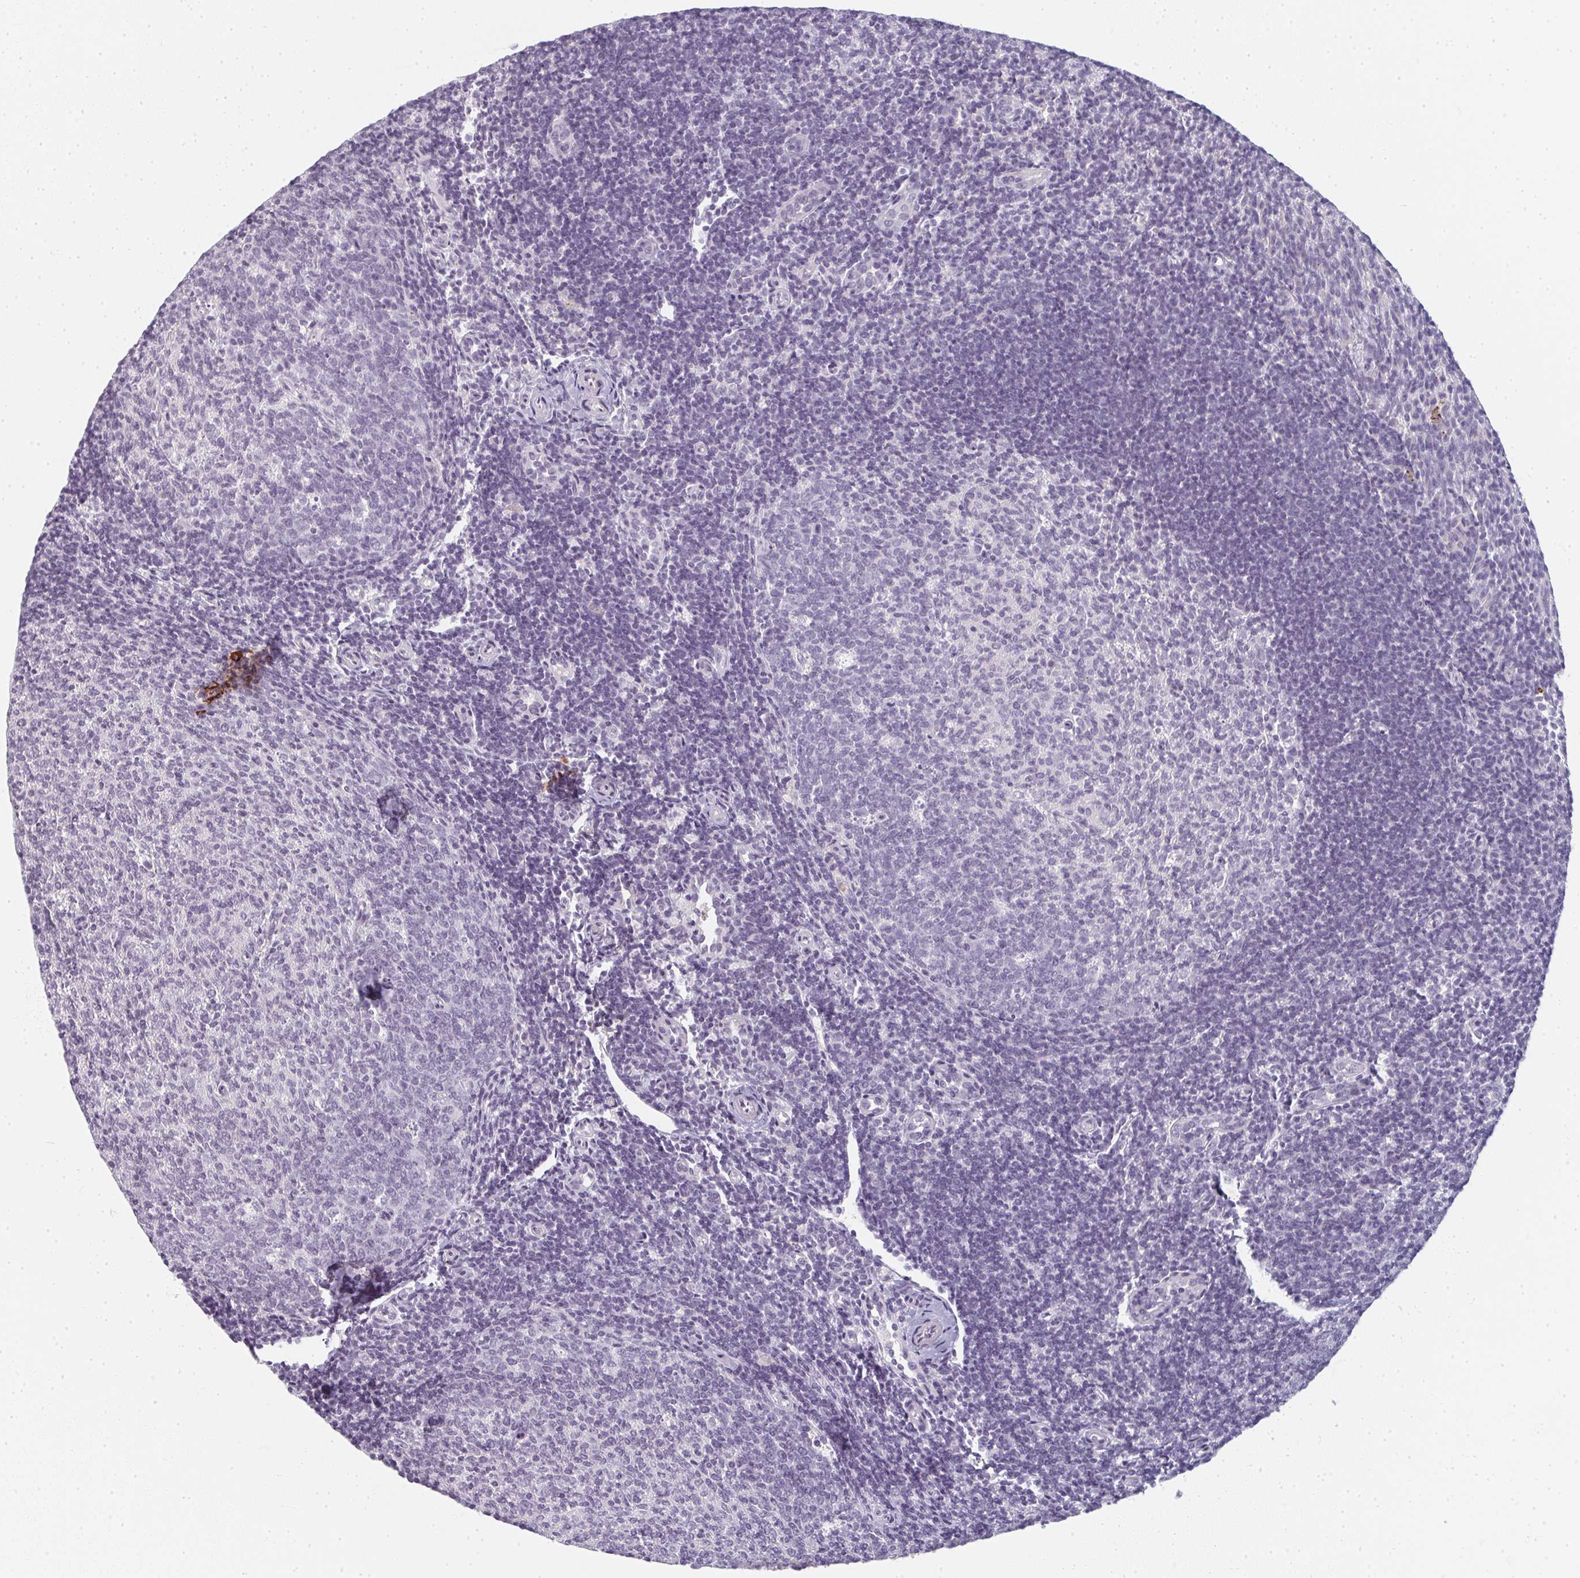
{"staining": {"intensity": "negative", "quantity": "none", "location": "none"}, "tissue": "tonsil", "cell_type": "Germinal center cells", "image_type": "normal", "snomed": [{"axis": "morphology", "description": "Normal tissue, NOS"}, {"axis": "topography", "description": "Tonsil"}], "caption": "This is a histopathology image of immunohistochemistry (IHC) staining of benign tonsil, which shows no expression in germinal center cells. (DAB (3,3'-diaminobenzidine) IHC visualized using brightfield microscopy, high magnification).", "gene": "RBBP6", "patient": {"sex": "female", "age": 10}}